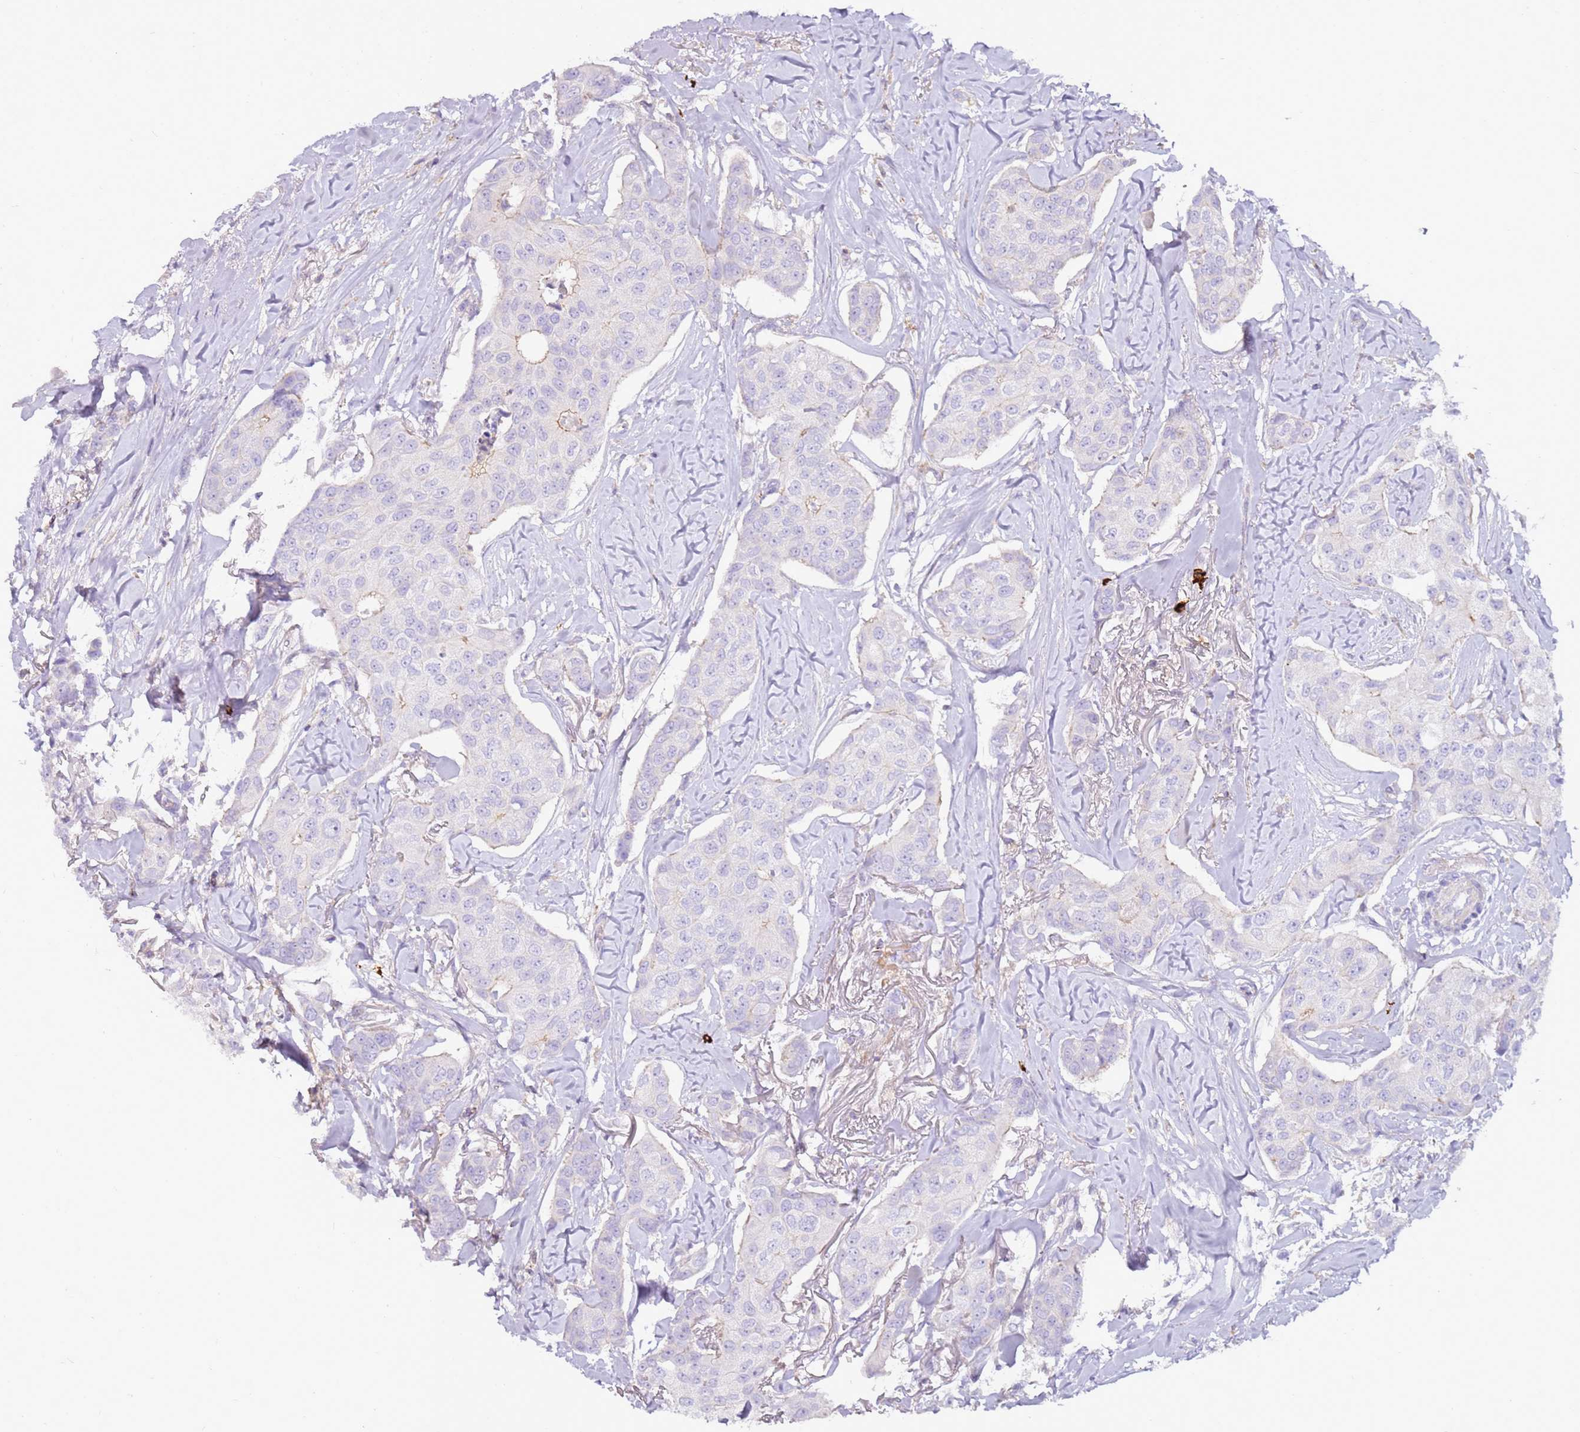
{"staining": {"intensity": "negative", "quantity": "none", "location": "none"}, "tissue": "breast cancer", "cell_type": "Tumor cells", "image_type": "cancer", "snomed": [{"axis": "morphology", "description": "Duct carcinoma"}, {"axis": "topography", "description": "Breast"}], "caption": "DAB (3,3'-diaminobenzidine) immunohistochemical staining of human breast cancer (invasive ductal carcinoma) reveals no significant staining in tumor cells. (IHC, brightfield microscopy, high magnification).", "gene": "FPR1", "patient": {"sex": "female", "age": 80}}